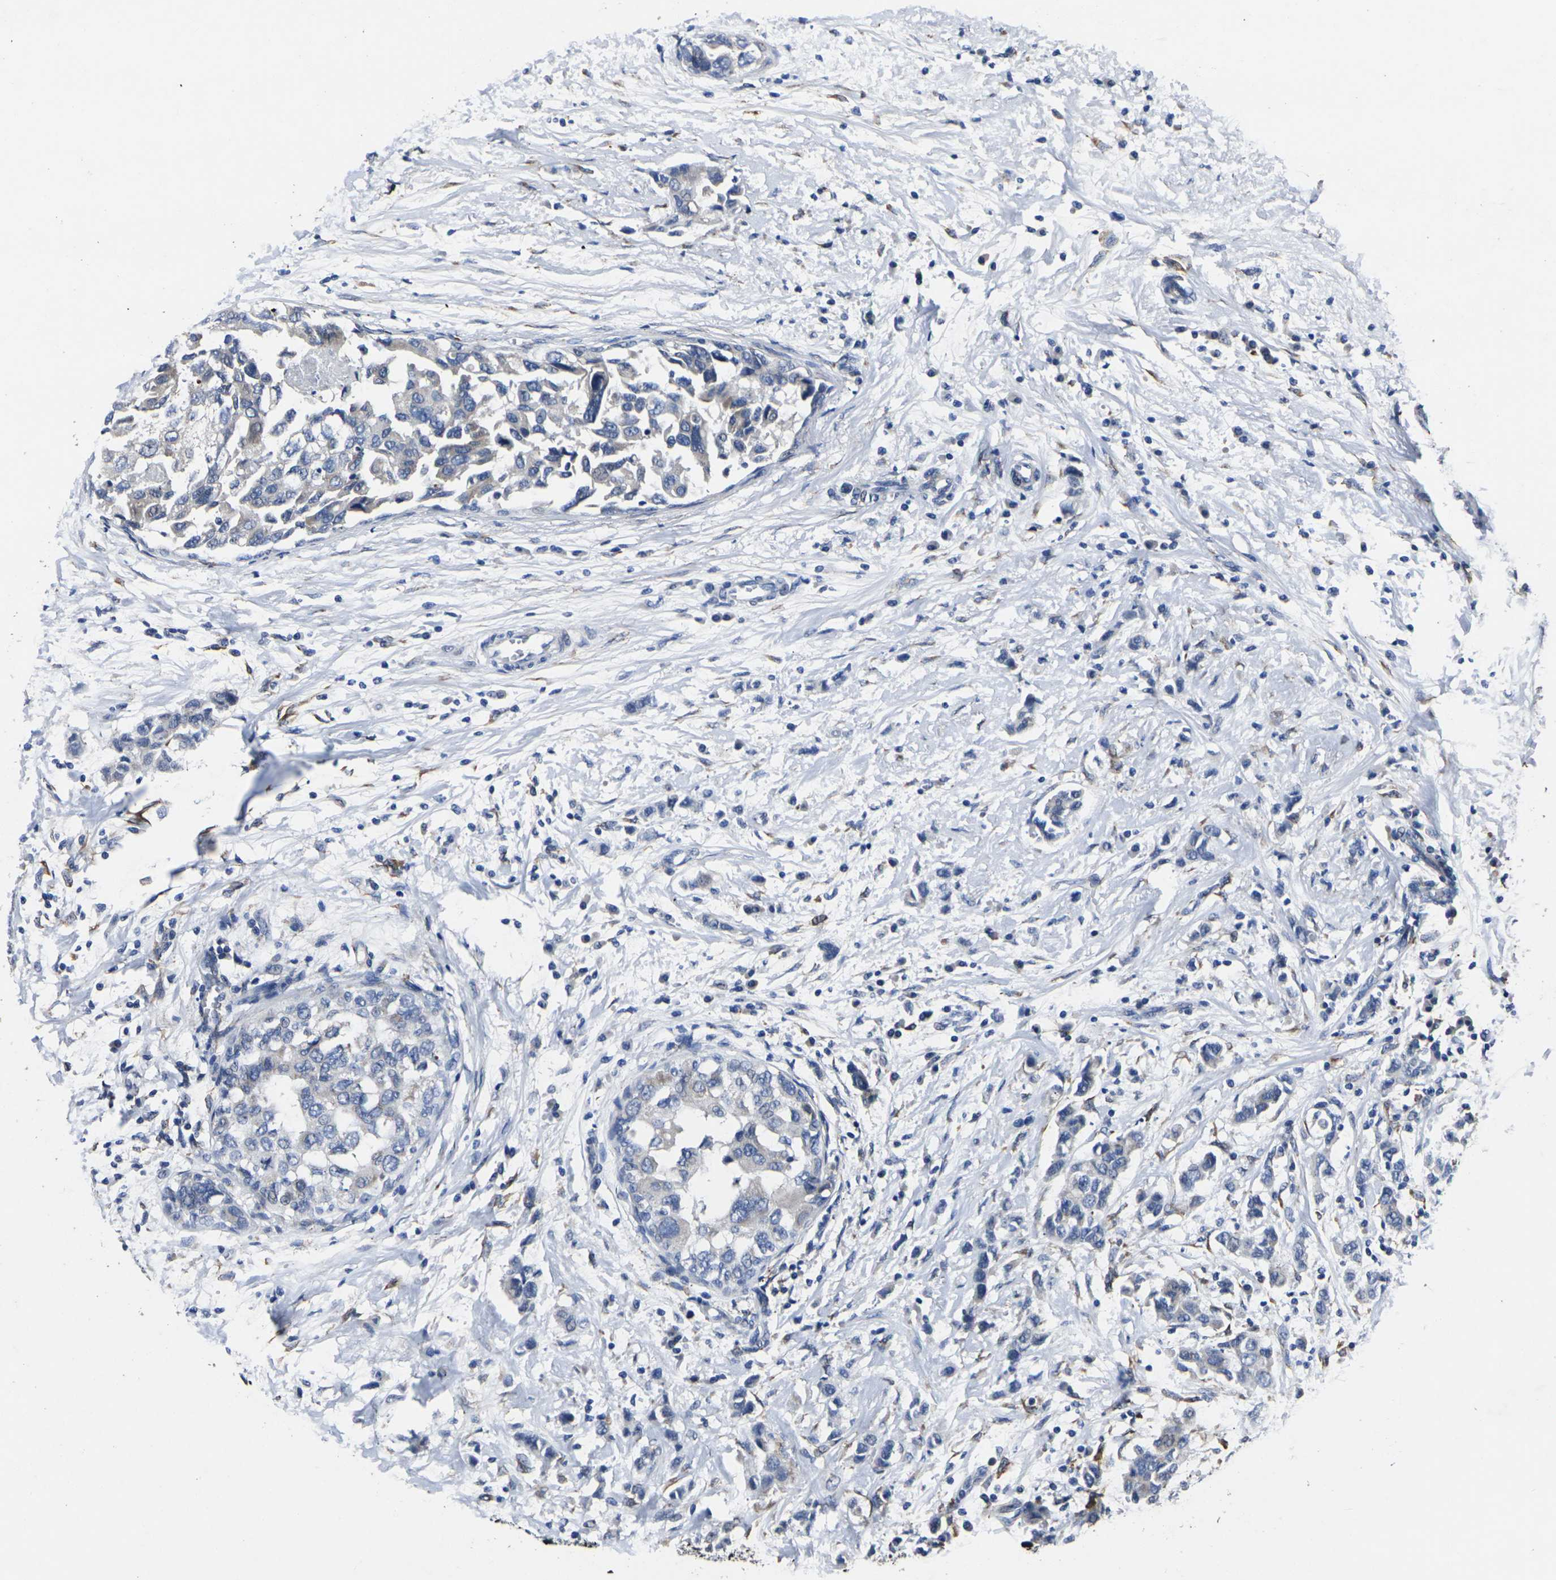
{"staining": {"intensity": "negative", "quantity": "none", "location": "none"}, "tissue": "breast cancer", "cell_type": "Tumor cells", "image_type": "cancer", "snomed": [{"axis": "morphology", "description": "Normal tissue, NOS"}, {"axis": "morphology", "description": "Duct carcinoma"}, {"axis": "topography", "description": "Breast"}], "caption": "The photomicrograph reveals no staining of tumor cells in infiltrating ductal carcinoma (breast).", "gene": "CYP2C8", "patient": {"sex": "female", "age": 50}}